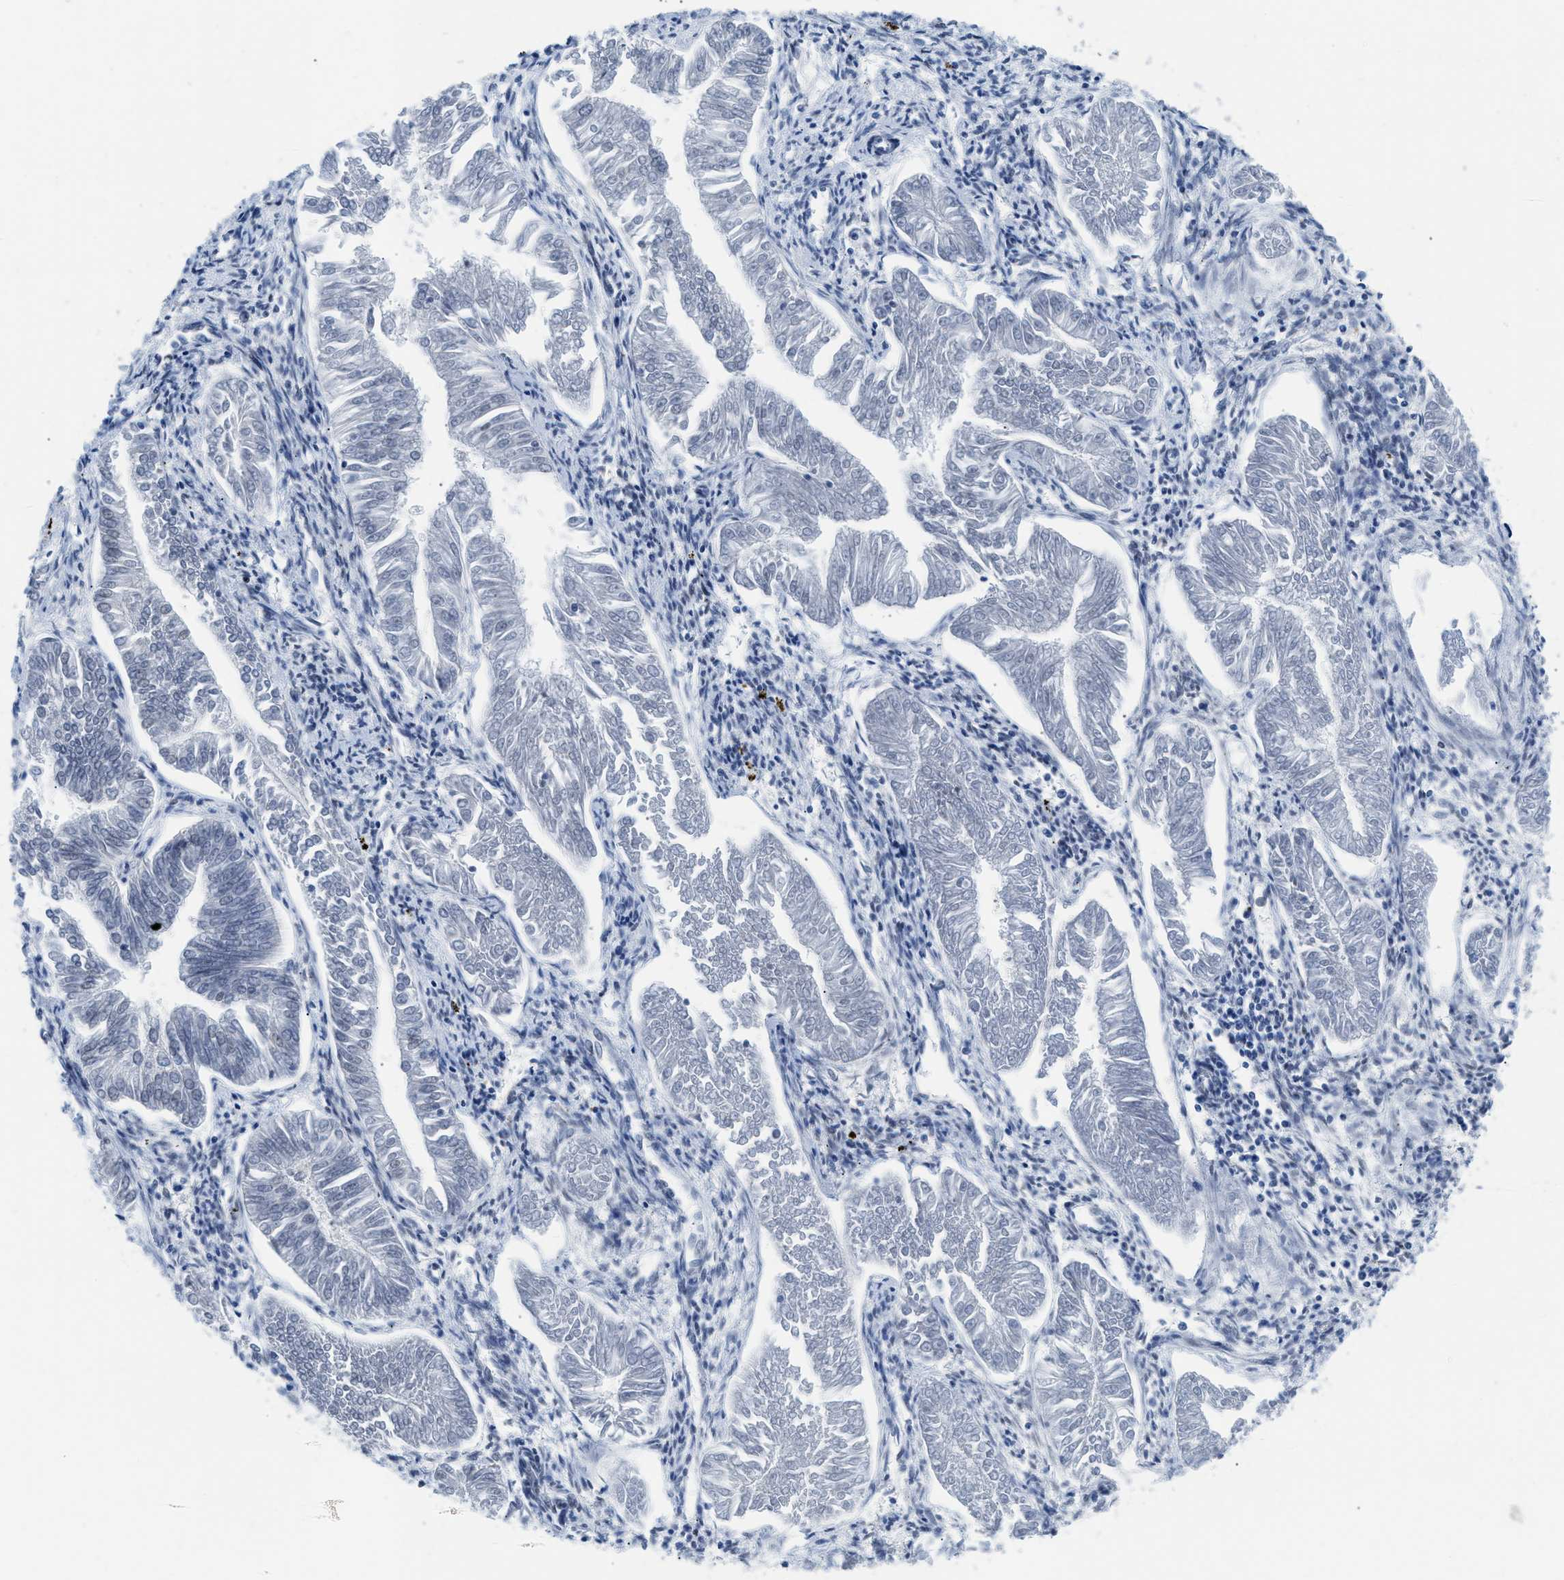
{"staining": {"intensity": "negative", "quantity": "none", "location": "none"}, "tissue": "endometrial cancer", "cell_type": "Tumor cells", "image_type": "cancer", "snomed": [{"axis": "morphology", "description": "Adenocarcinoma, NOS"}, {"axis": "topography", "description": "Endometrium"}], "caption": "This is an immunohistochemistry (IHC) photomicrograph of endometrial cancer. There is no positivity in tumor cells.", "gene": "MBL2", "patient": {"sex": "female", "age": 53}}